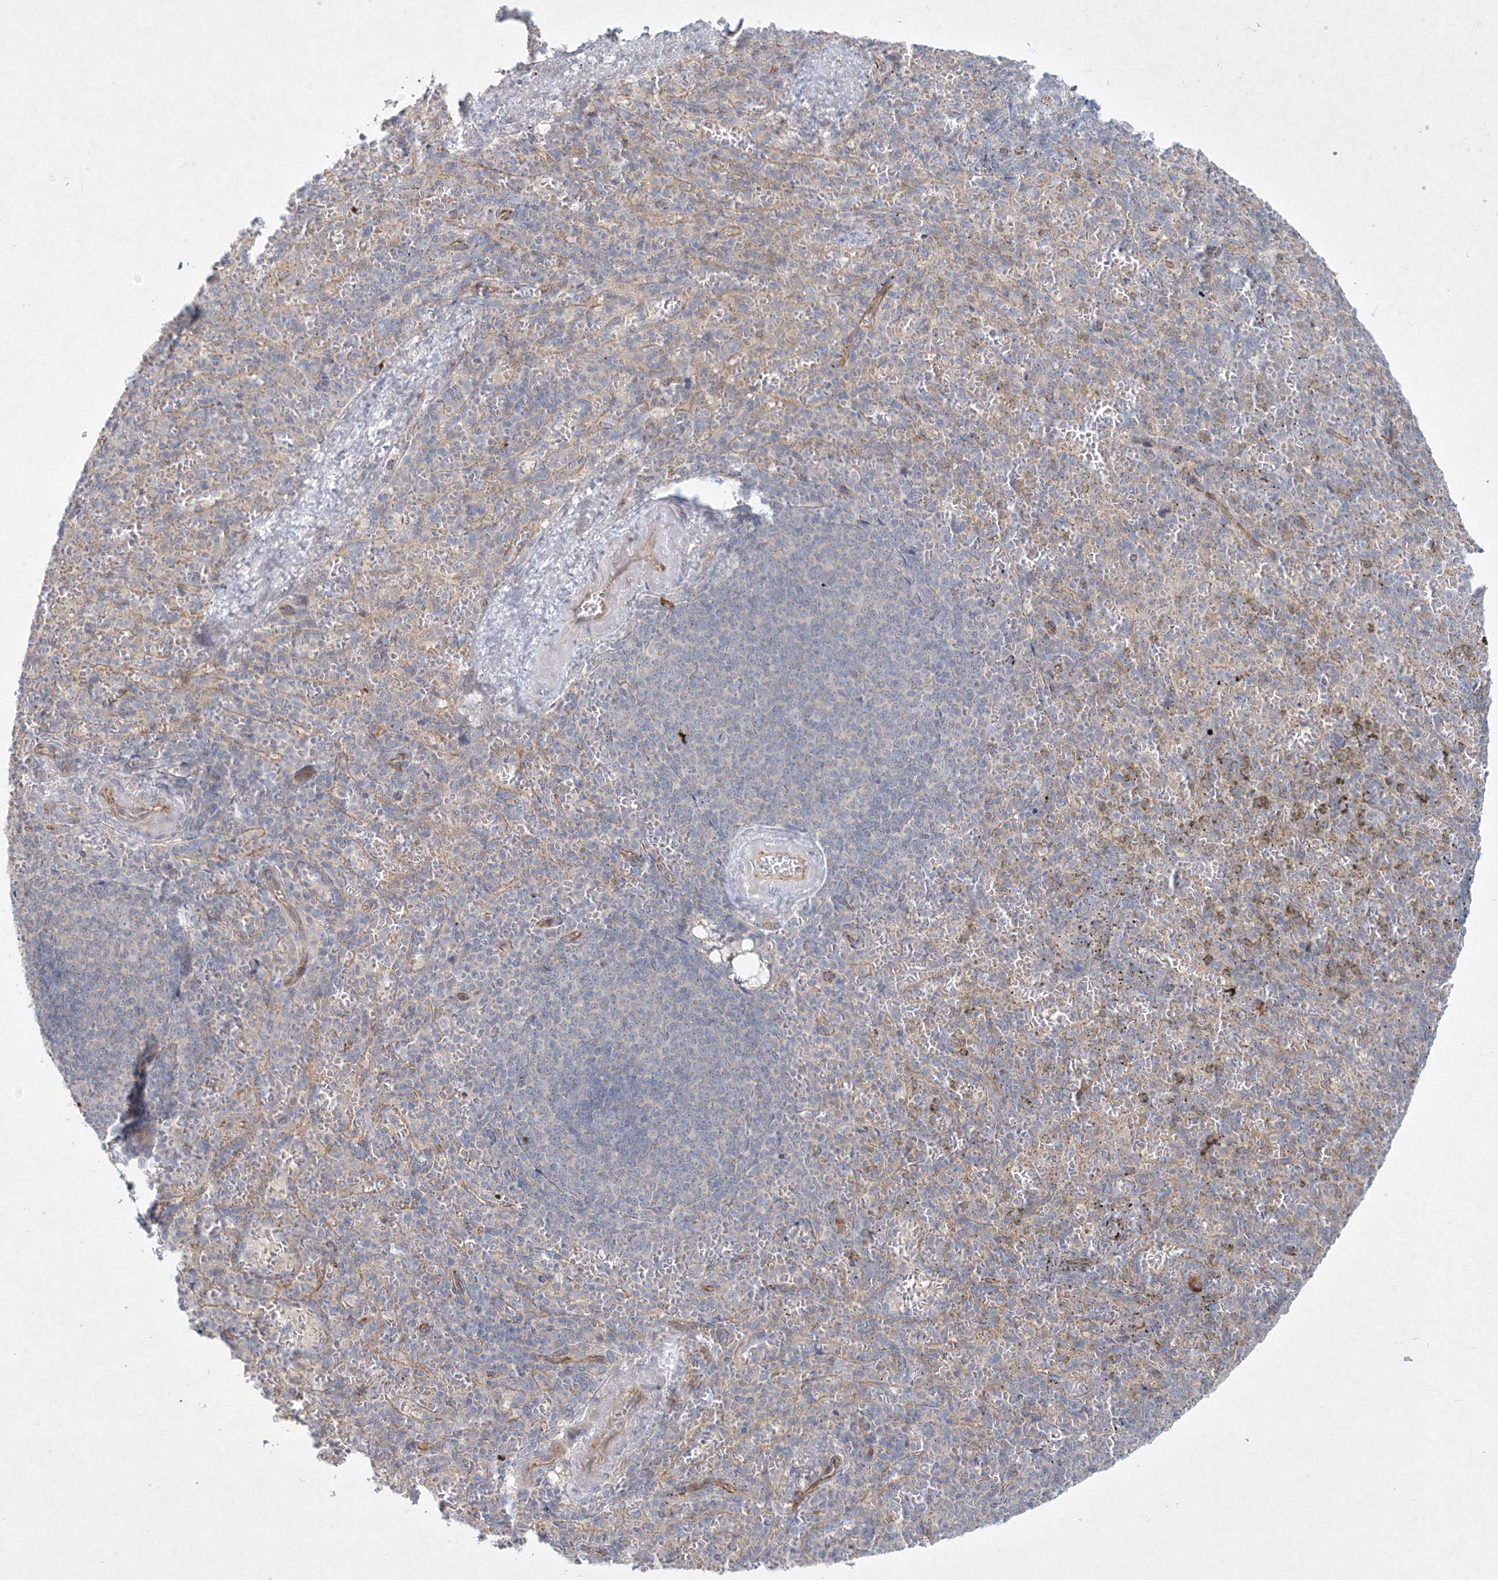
{"staining": {"intensity": "weak", "quantity": "<25%", "location": "cytoplasmic/membranous"}, "tissue": "spleen", "cell_type": "Cells in red pulp", "image_type": "normal", "snomed": [{"axis": "morphology", "description": "Normal tissue, NOS"}, {"axis": "topography", "description": "Spleen"}], "caption": "Immunohistochemical staining of benign human spleen shows no significant expression in cells in red pulp.", "gene": "WDR49", "patient": {"sex": "female", "age": 74}}